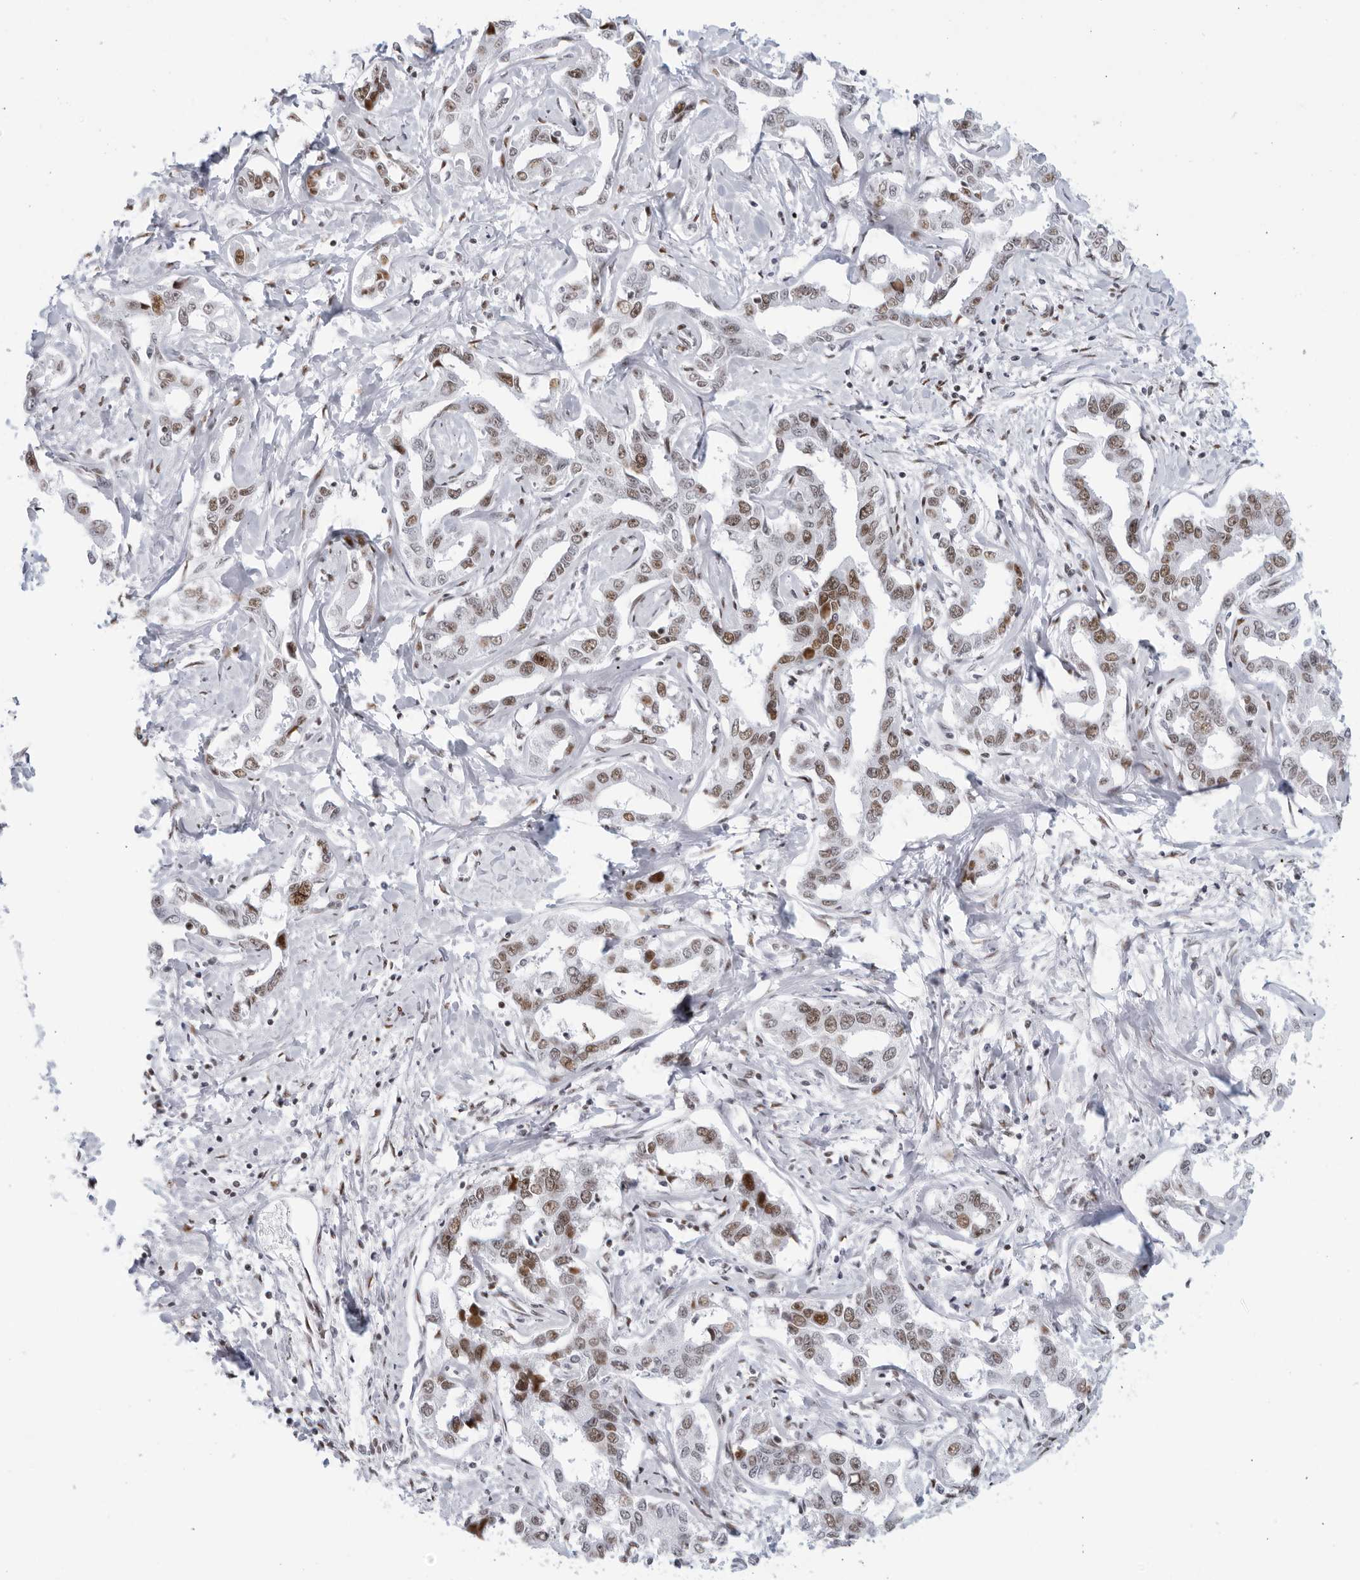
{"staining": {"intensity": "moderate", "quantity": ">75%", "location": "nuclear"}, "tissue": "liver cancer", "cell_type": "Tumor cells", "image_type": "cancer", "snomed": [{"axis": "morphology", "description": "Cholangiocarcinoma"}, {"axis": "topography", "description": "Liver"}], "caption": "IHC micrograph of liver cholangiocarcinoma stained for a protein (brown), which demonstrates medium levels of moderate nuclear staining in about >75% of tumor cells.", "gene": "HP1BP3", "patient": {"sex": "male", "age": 59}}